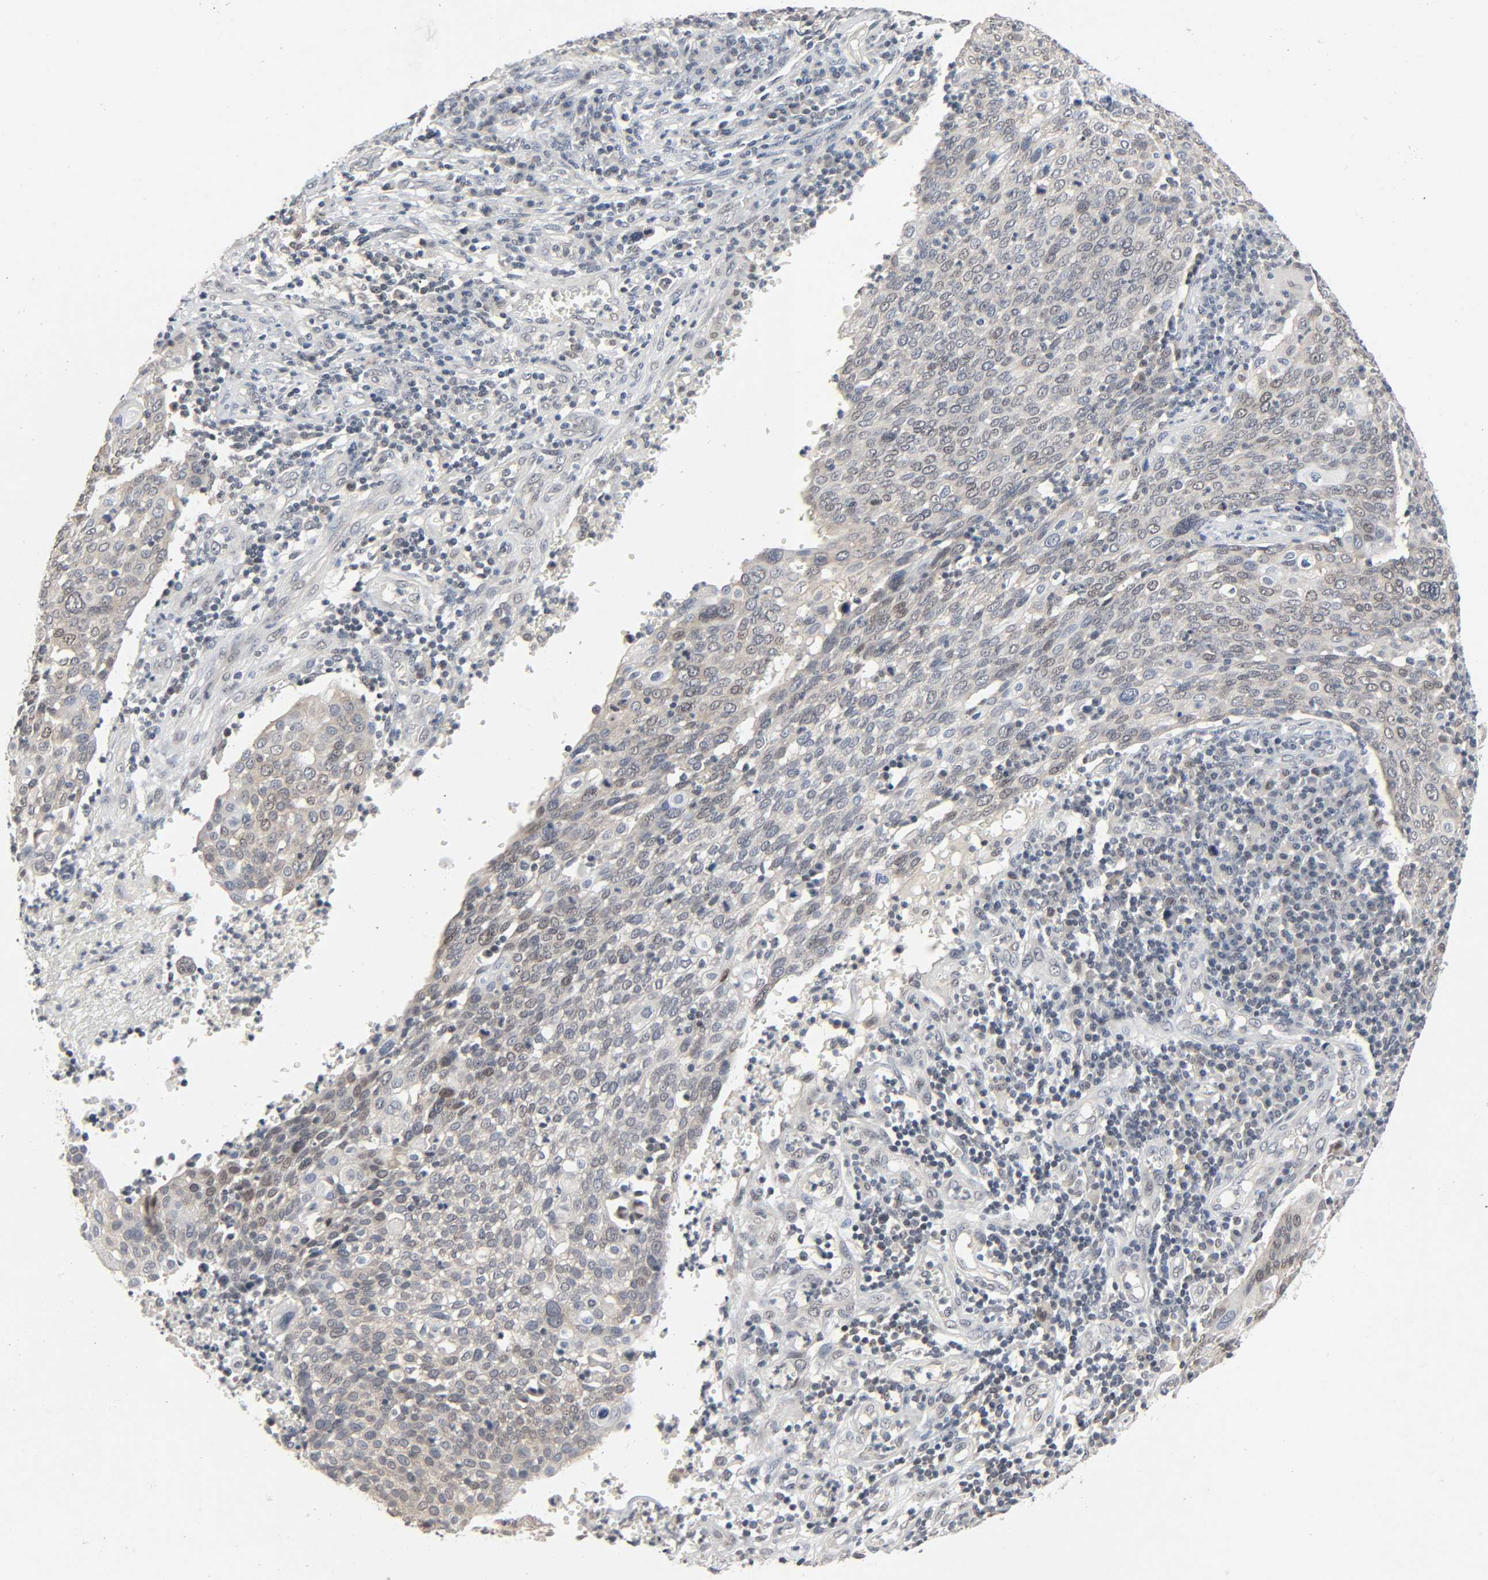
{"staining": {"intensity": "weak", "quantity": "25%-75%", "location": "cytoplasmic/membranous,nuclear"}, "tissue": "cervical cancer", "cell_type": "Tumor cells", "image_type": "cancer", "snomed": [{"axis": "morphology", "description": "Squamous cell carcinoma, NOS"}, {"axis": "topography", "description": "Cervix"}], "caption": "Brown immunohistochemical staining in cervical squamous cell carcinoma reveals weak cytoplasmic/membranous and nuclear expression in about 25%-75% of tumor cells.", "gene": "MAPKAPK5", "patient": {"sex": "female", "age": 40}}